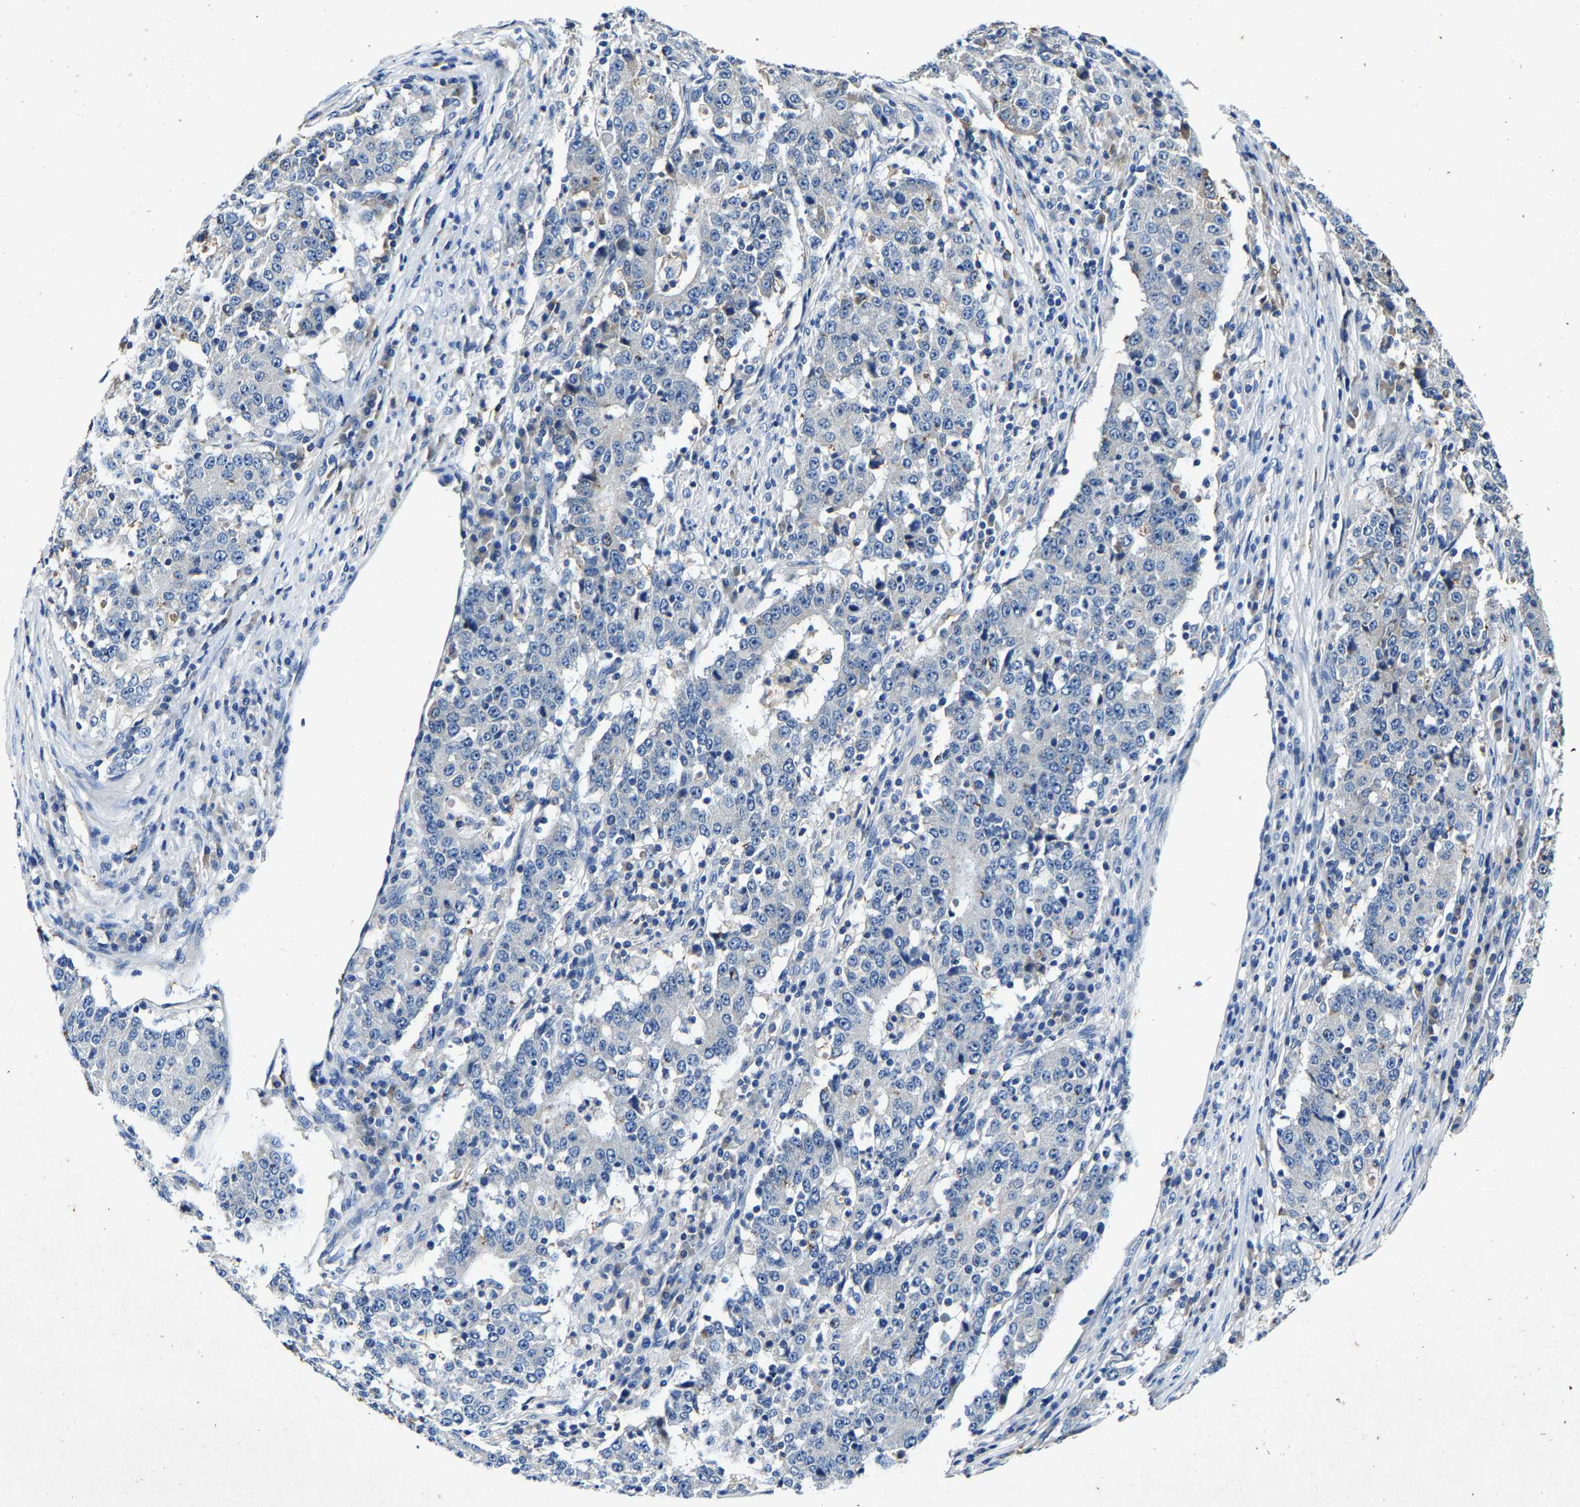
{"staining": {"intensity": "negative", "quantity": "none", "location": "none"}, "tissue": "stomach cancer", "cell_type": "Tumor cells", "image_type": "cancer", "snomed": [{"axis": "morphology", "description": "Adenocarcinoma, NOS"}, {"axis": "topography", "description": "Stomach"}], "caption": "Stomach cancer was stained to show a protein in brown. There is no significant positivity in tumor cells.", "gene": "SLC25A25", "patient": {"sex": "male", "age": 59}}